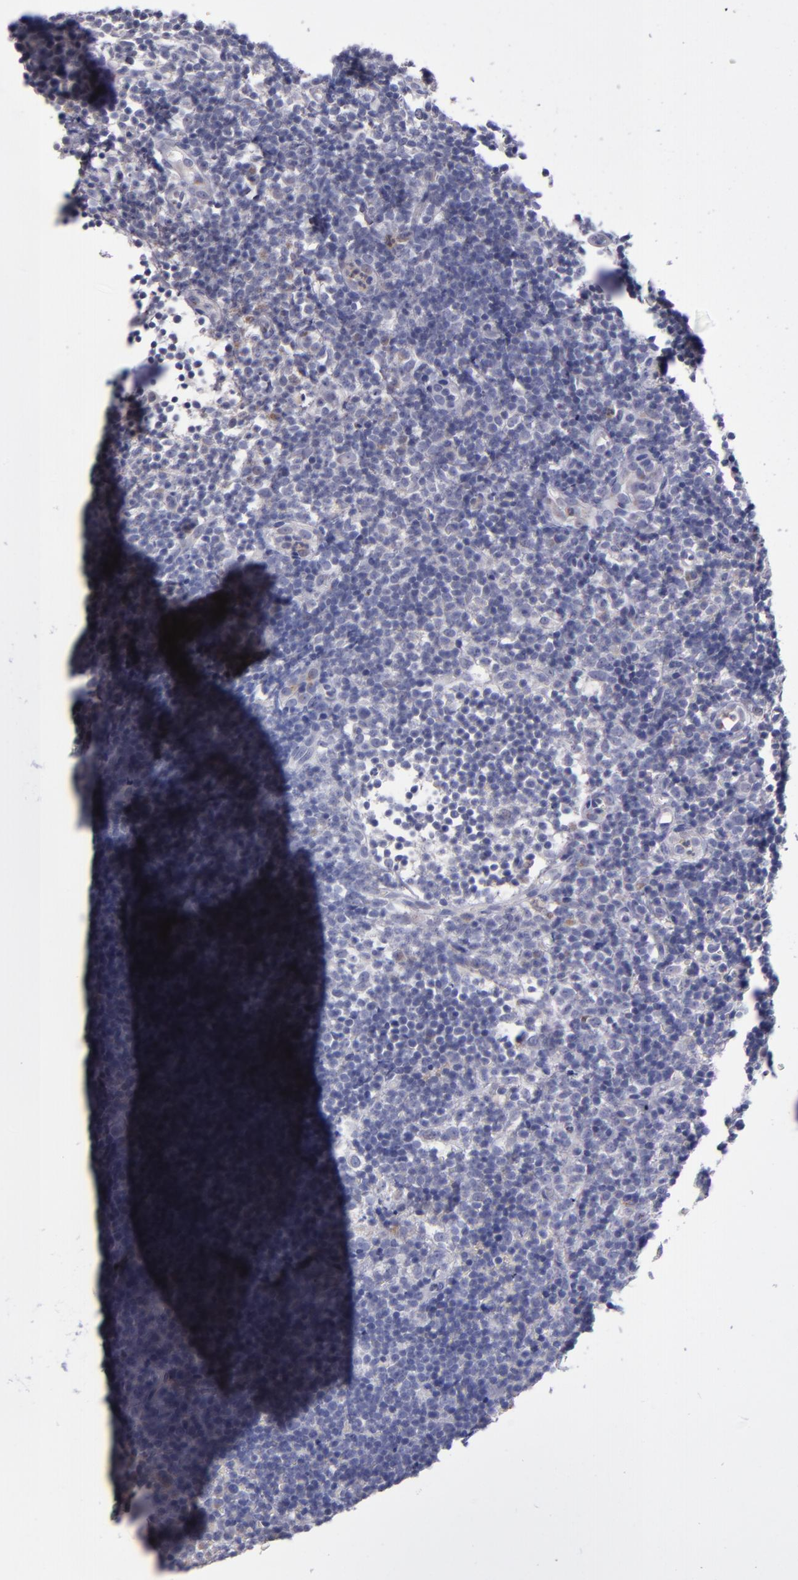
{"staining": {"intensity": "weak", "quantity": "<25%", "location": "cytoplasmic/membranous"}, "tissue": "tonsil", "cell_type": "Germinal center cells", "image_type": "normal", "snomed": [{"axis": "morphology", "description": "Normal tissue, NOS"}, {"axis": "topography", "description": "Tonsil"}], "caption": "The photomicrograph demonstrates no staining of germinal center cells in benign tonsil.", "gene": "RAB41", "patient": {"sex": "female", "age": 40}}